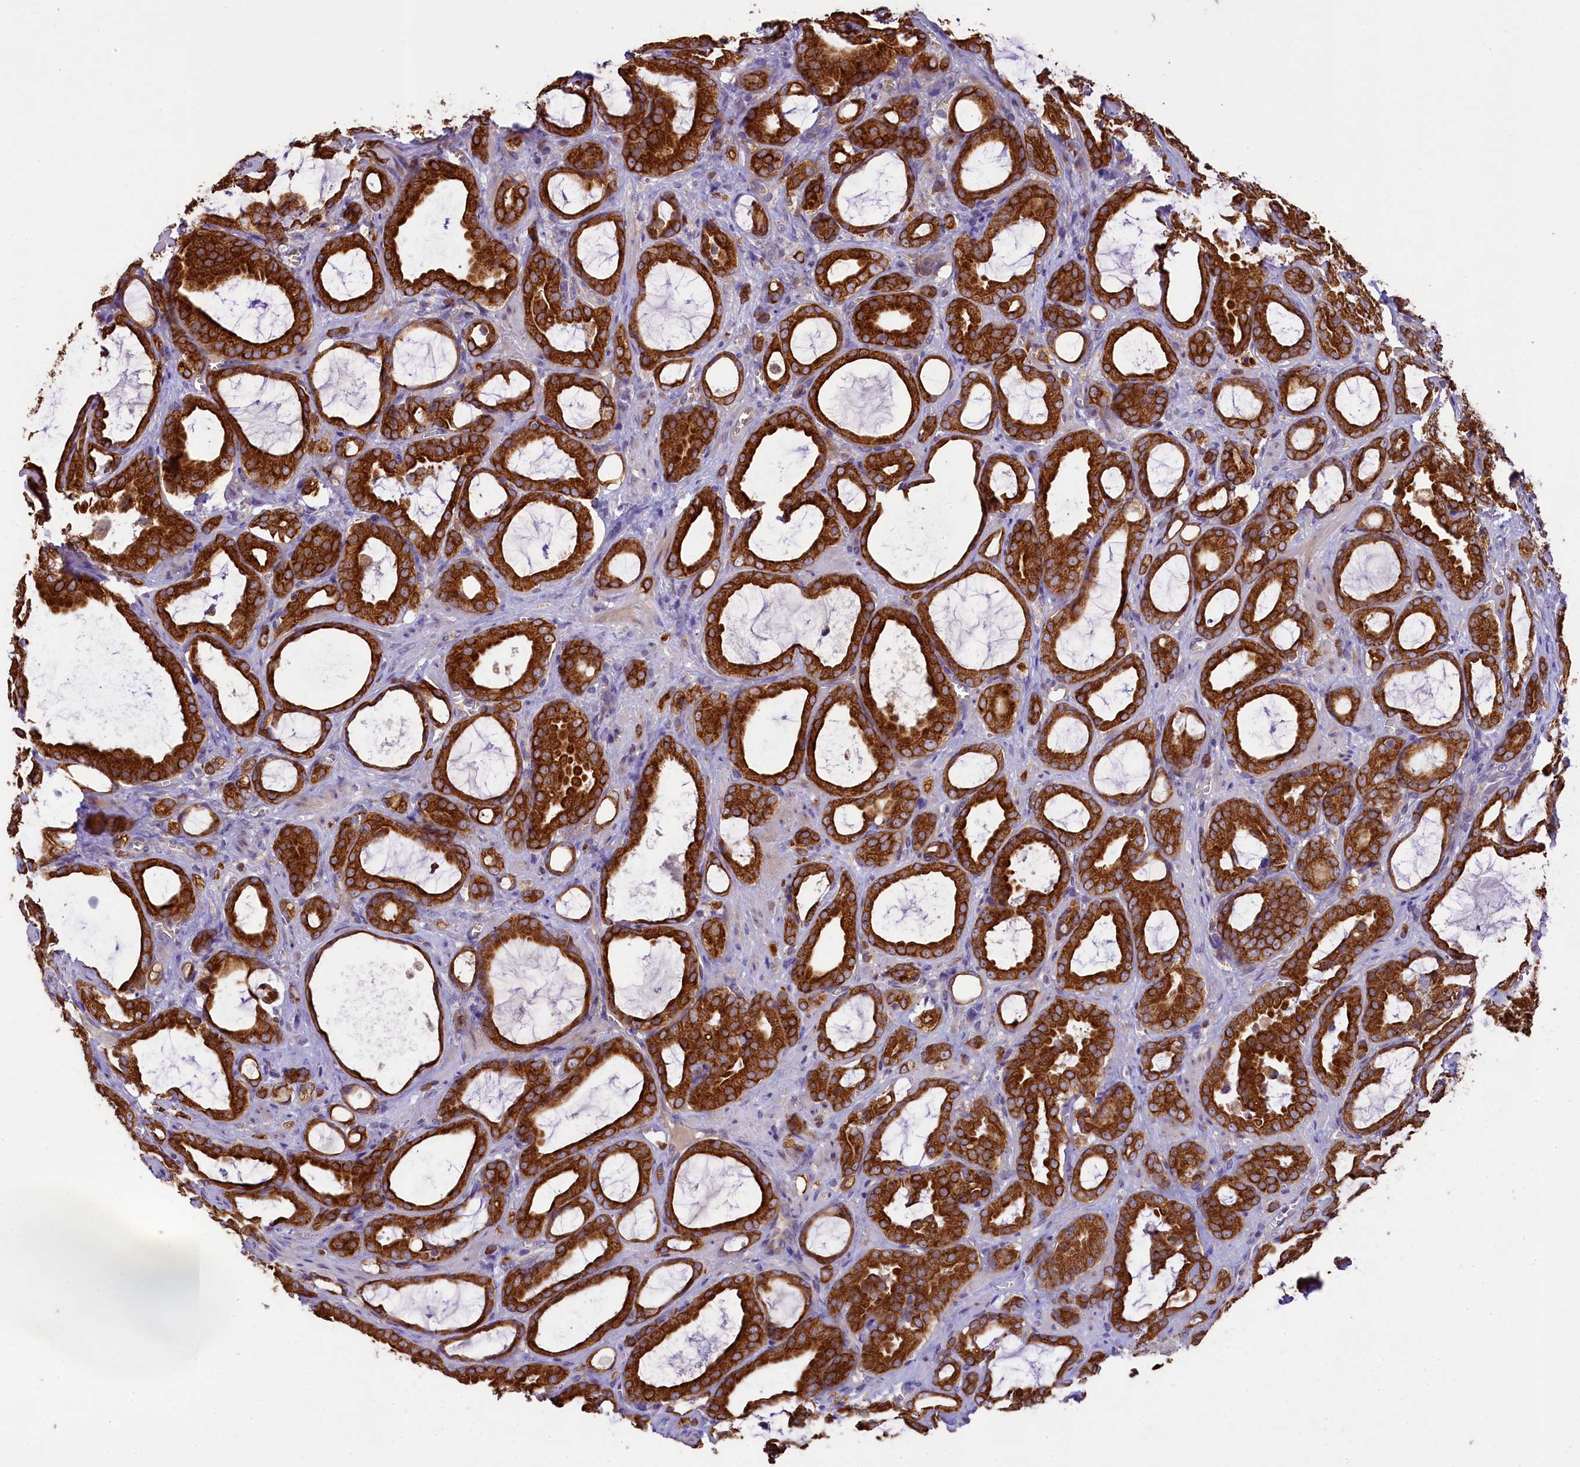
{"staining": {"intensity": "strong", "quantity": ">75%", "location": "cytoplasmic/membranous"}, "tissue": "prostate cancer", "cell_type": "Tumor cells", "image_type": "cancer", "snomed": [{"axis": "morphology", "description": "Adenocarcinoma, High grade"}, {"axis": "topography", "description": "Prostate"}], "caption": "A high amount of strong cytoplasmic/membranous expression is seen in approximately >75% of tumor cells in high-grade adenocarcinoma (prostate) tissue.", "gene": "LARP4", "patient": {"sex": "male", "age": 72}}